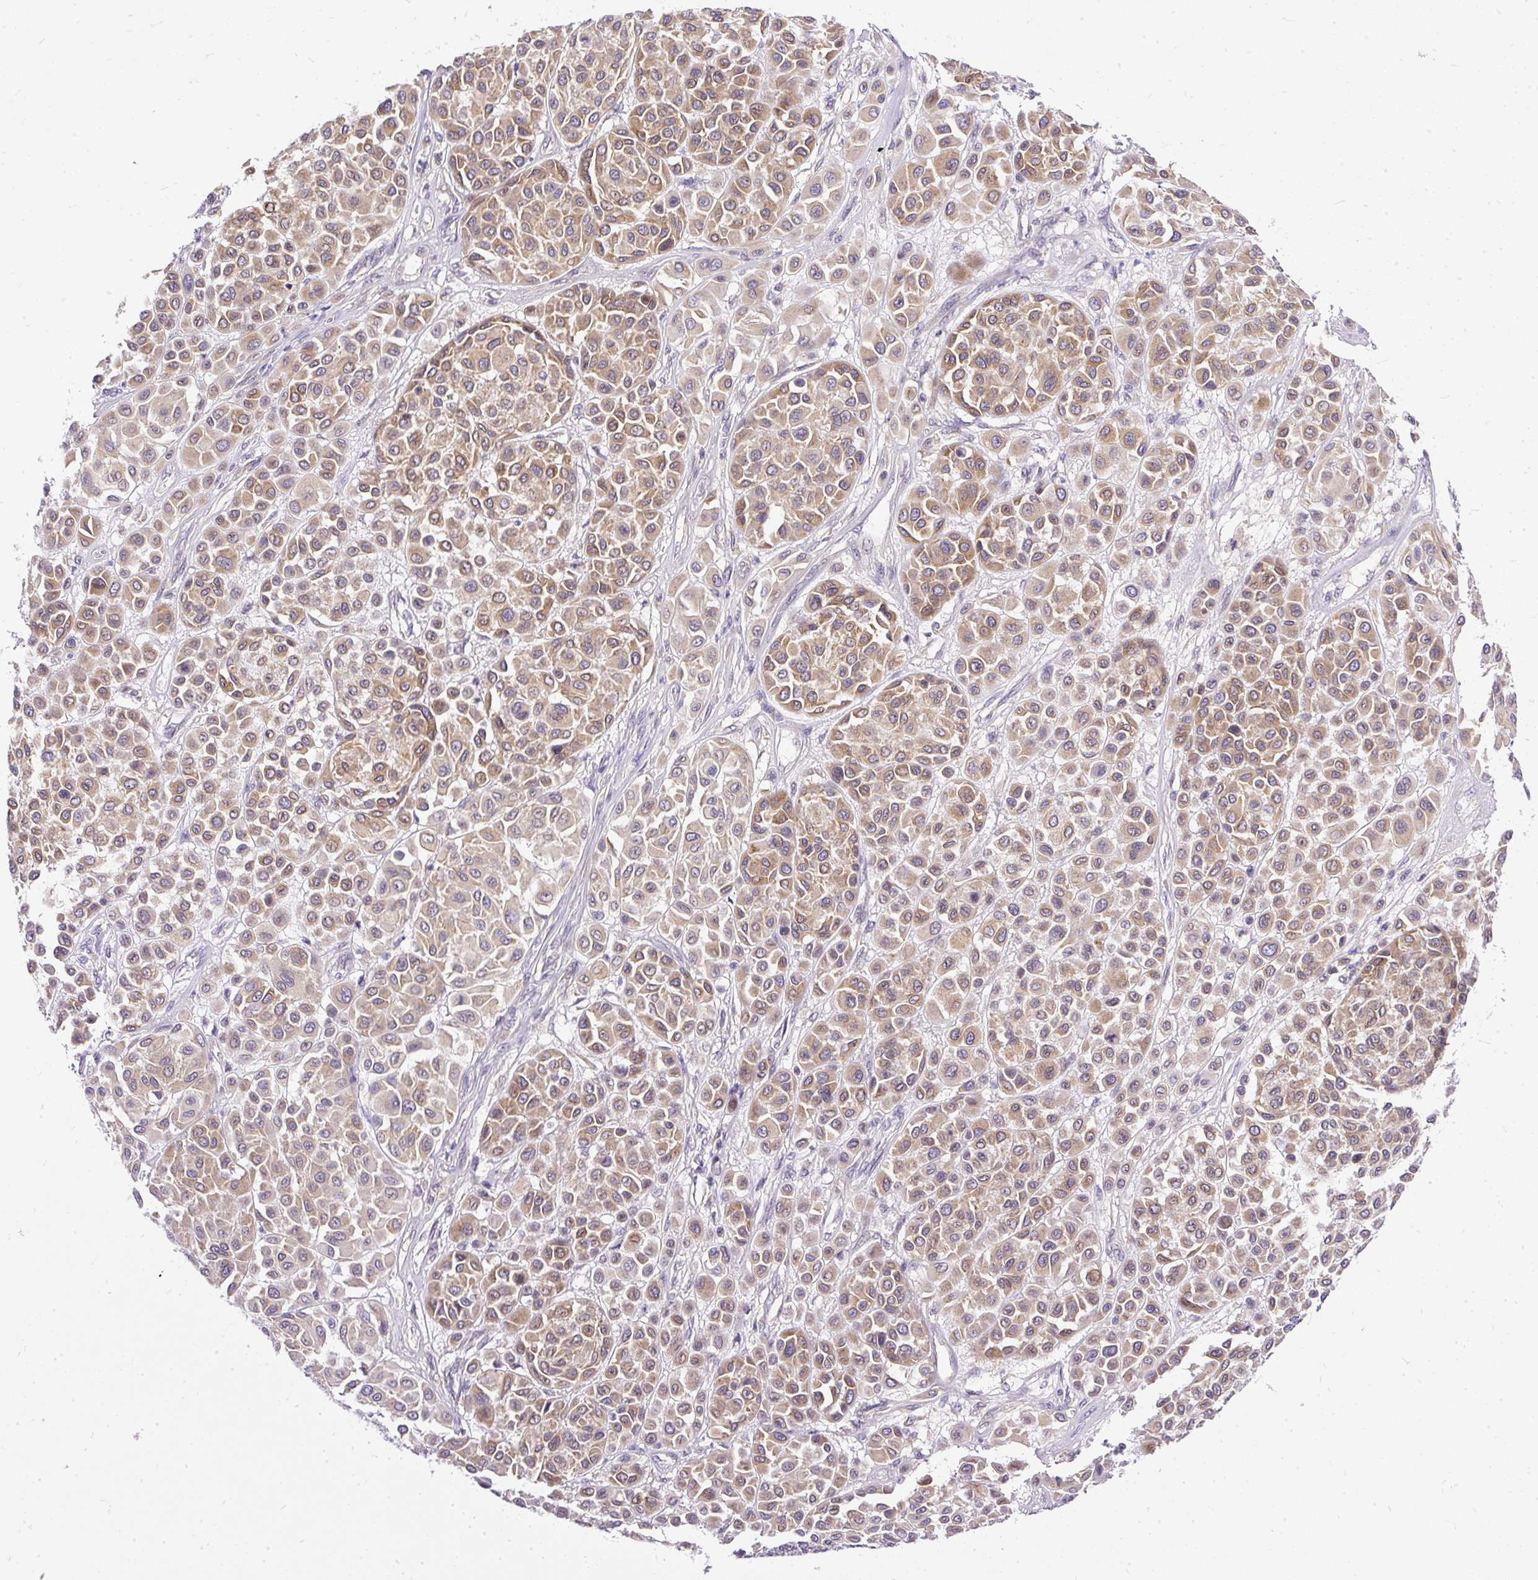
{"staining": {"intensity": "moderate", "quantity": ">75%", "location": "cytoplasmic/membranous"}, "tissue": "melanoma", "cell_type": "Tumor cells", "image_type": "cancer", "snomed": [{"axis": "morphology", "description": "Malignant melanoma, Metastatic site"}, {"axis": "topography", "description": "Soft tissue"}], "caption": "The immunohistochemical stain labels moderate cytoplasmic/membranous positivity in tumor cells of melanoma tissue.", "gene": "AMFR", "patient": {"sex": "male", "age": 41}}